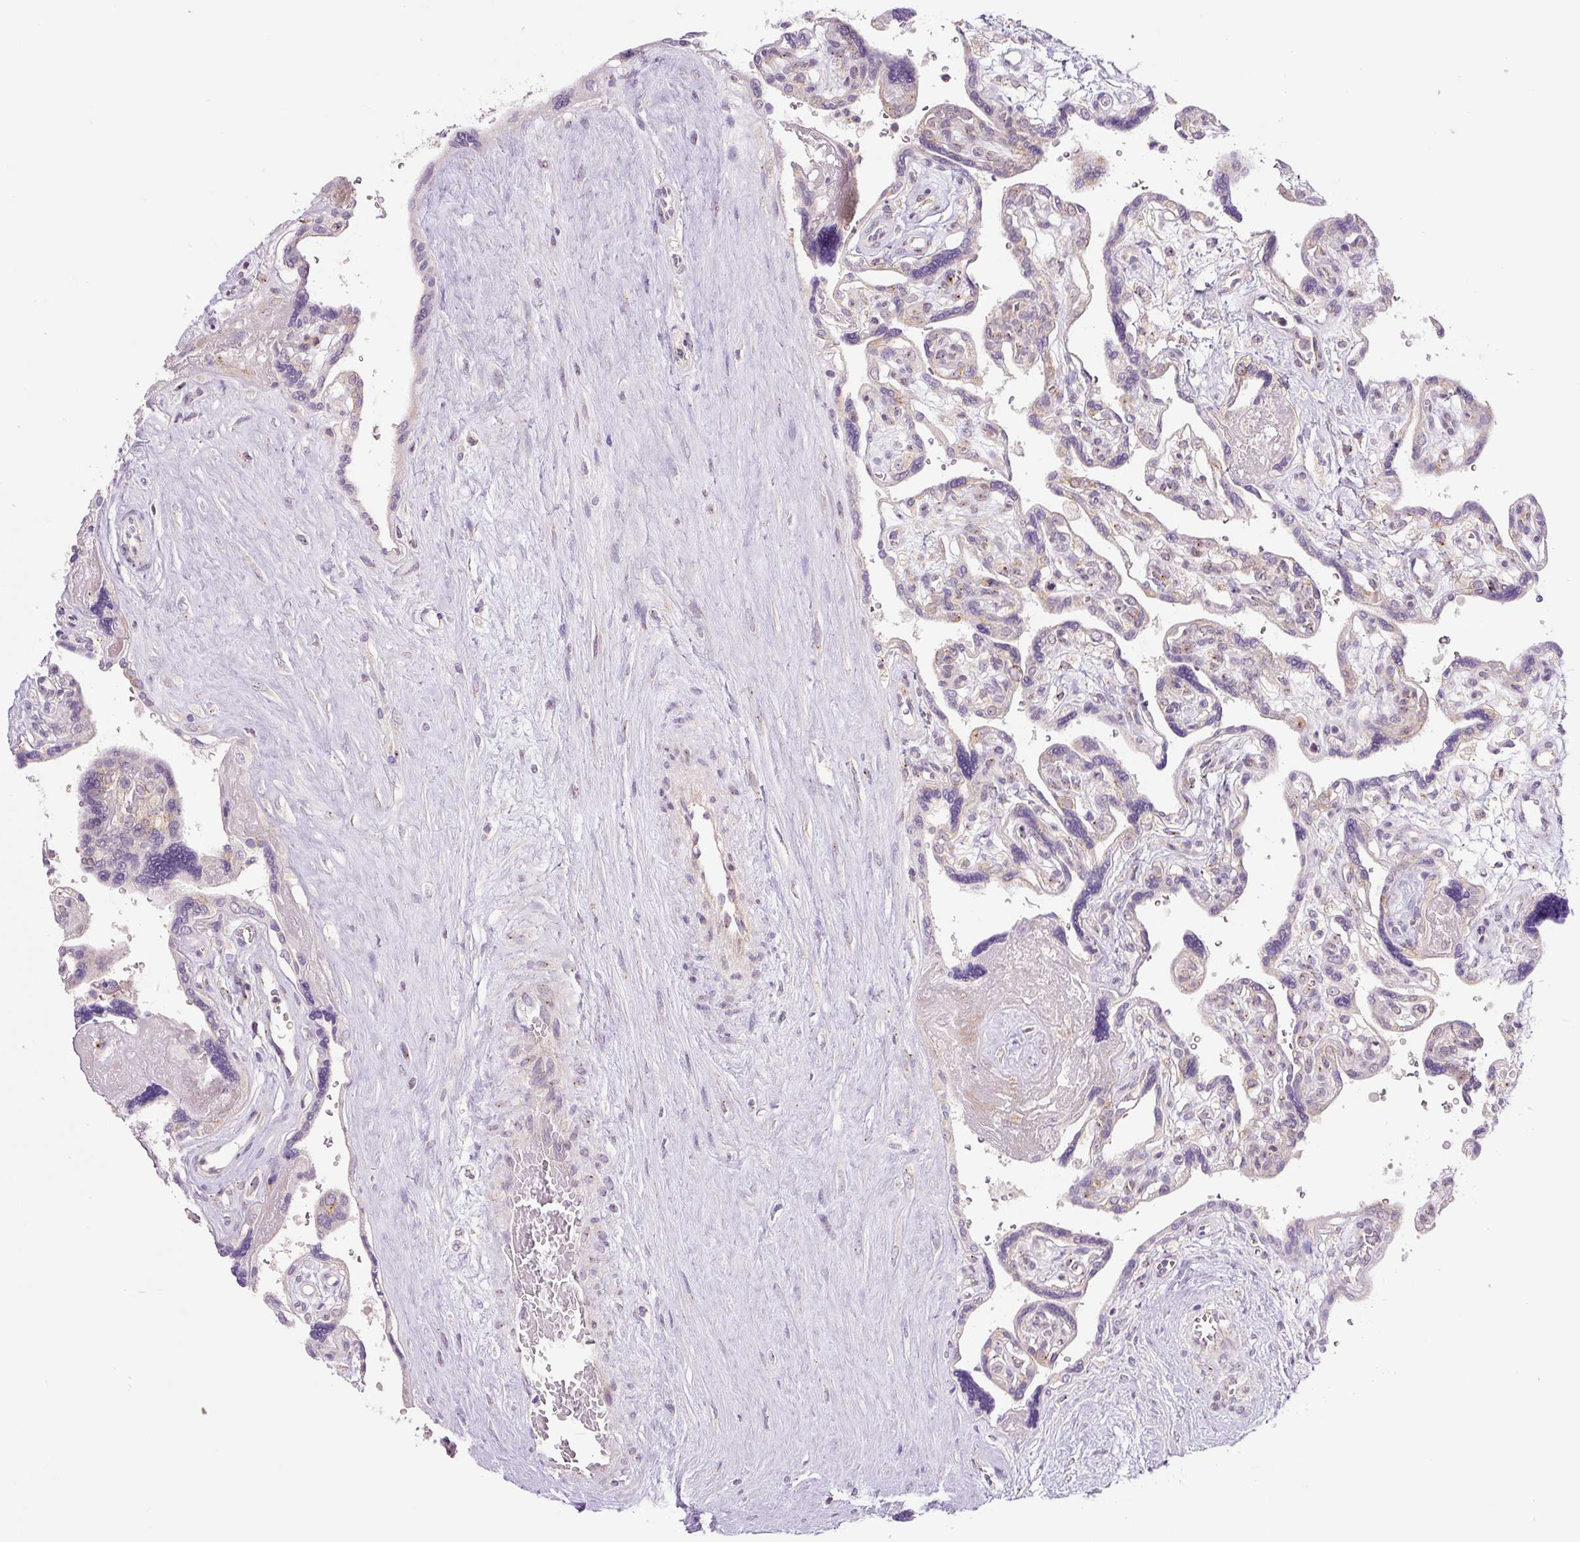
{"staining": {"intensity": "negative", "quantity": "none", "location": "none"}, "tissue": "placenta", "cell_type": "Decidual cells", "image_type": "normal", "snomed": [{"axis": "morphology", "description": "Normal tissue, NOS"}, {"axis": "topography", "description": "Placenta"}], "caption": "Decidual cells are negative for brown protein staining in unremarkable placenta. (Stains: DAB (3,3'-diaminobenzidine) IHC with hematoxylin counter stain, Microscopy: brightfield microscopy at high magnification).", "gene": "PCM1", "patient": {"sex": "female", "age": 39}}